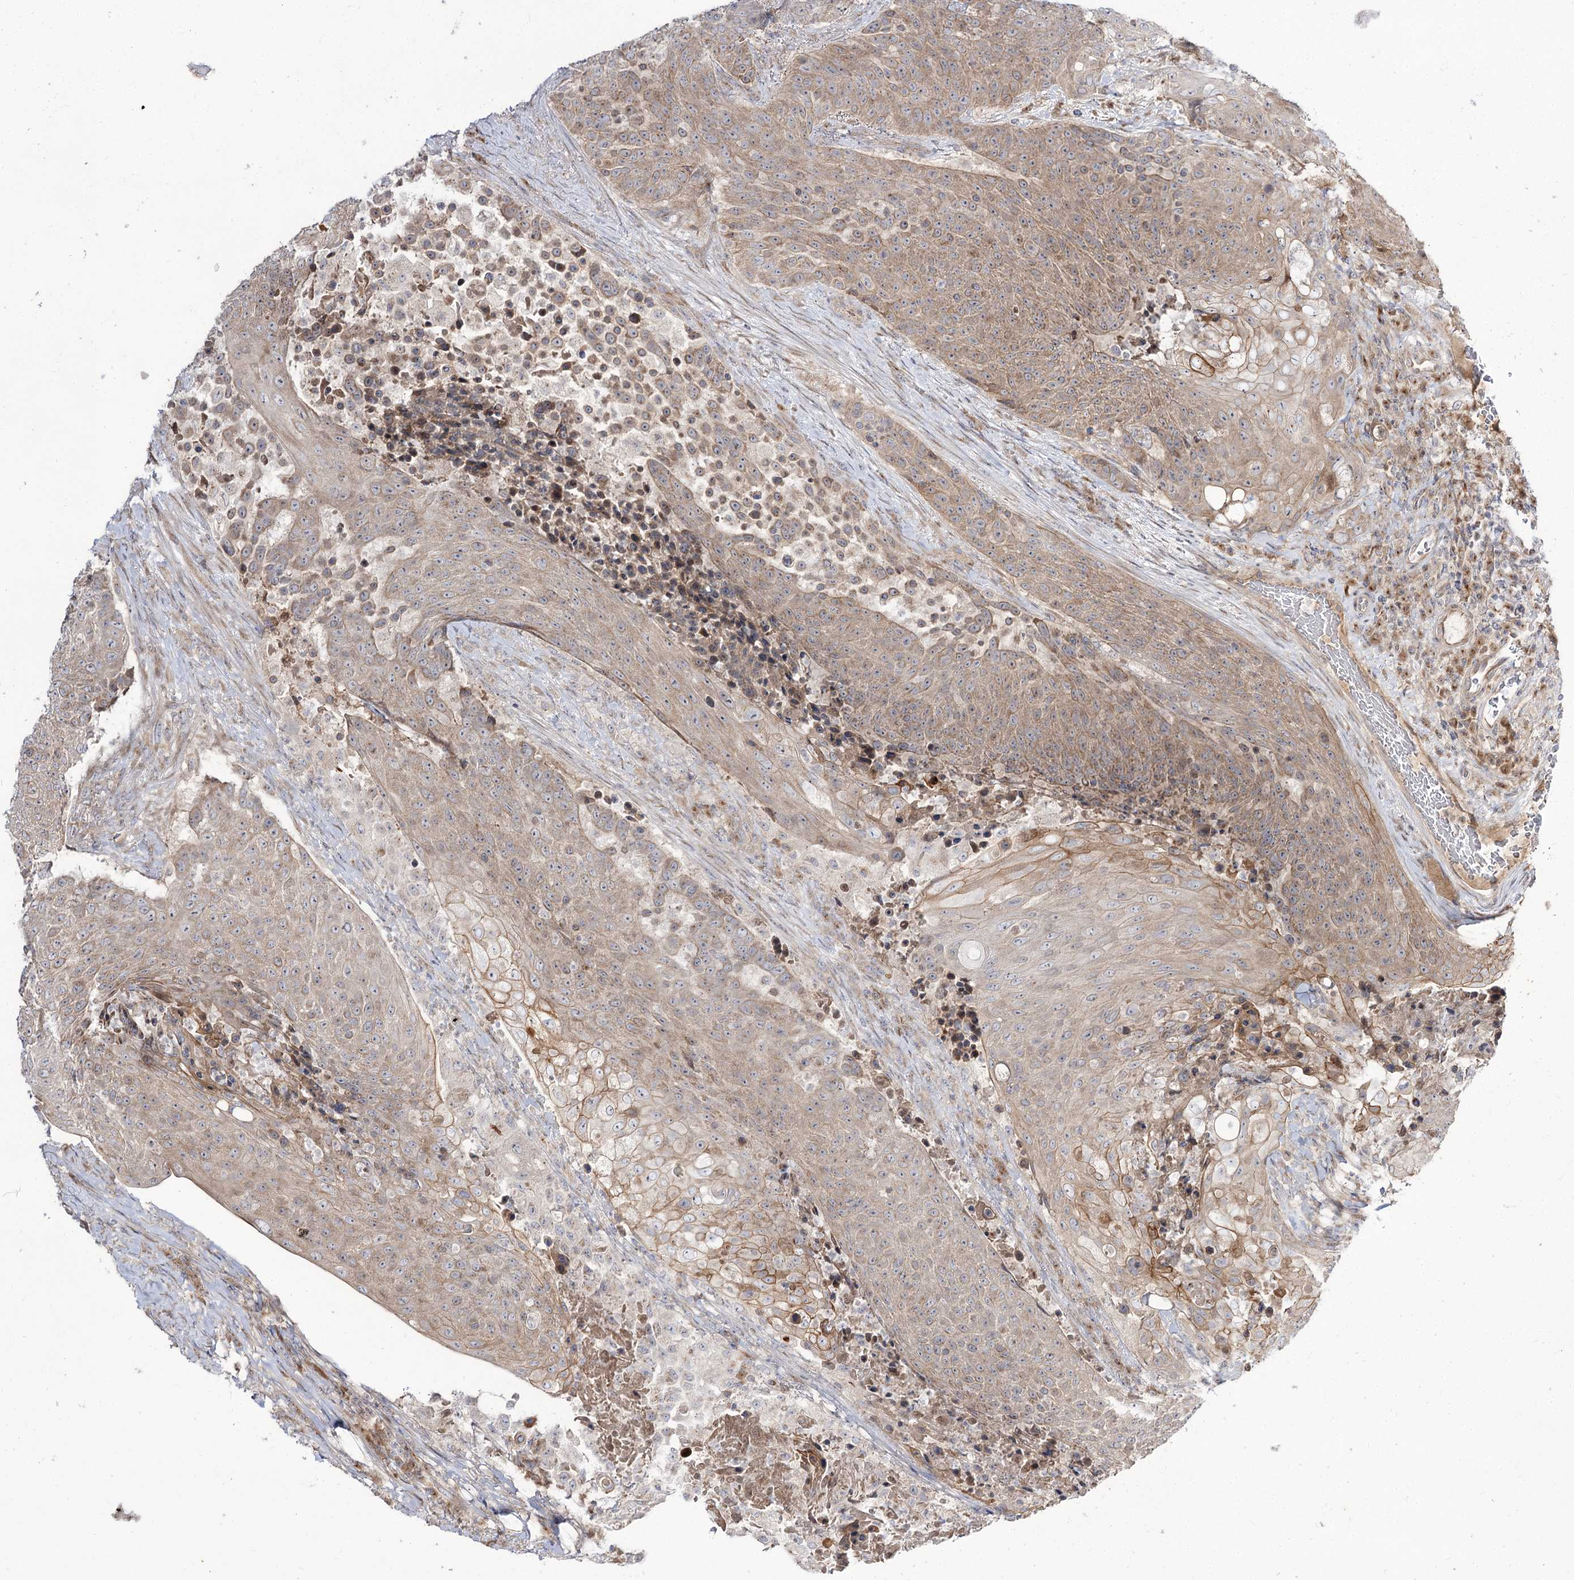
{"staining": {"intensity": "moderate", "quantity": ">75%", "location": "cytoplasmic/membranous"}, "tissue": "urothelial cancer", "cell_type": "Tumor cells", "image_type": "cancer", "snomed": [{"axis": "morphology", "description": "Urothelial carcinoma, High grade"}, {"axis": "topography", "description": "Urinary bladder"}], "caption": "High-magnification brightfield microscopy of urothelial carcinoma (high-grade) stained with DAB (3,3'-diaminobenzidine) (brown) and counterstained with hematoxylin (blue). tumor cells exhibit moderate cytoplasmic/membranous positivity is seen in about>75% of cells.", "gene": "C11orf80", "patient": {"sex": "female", "age": 63}}